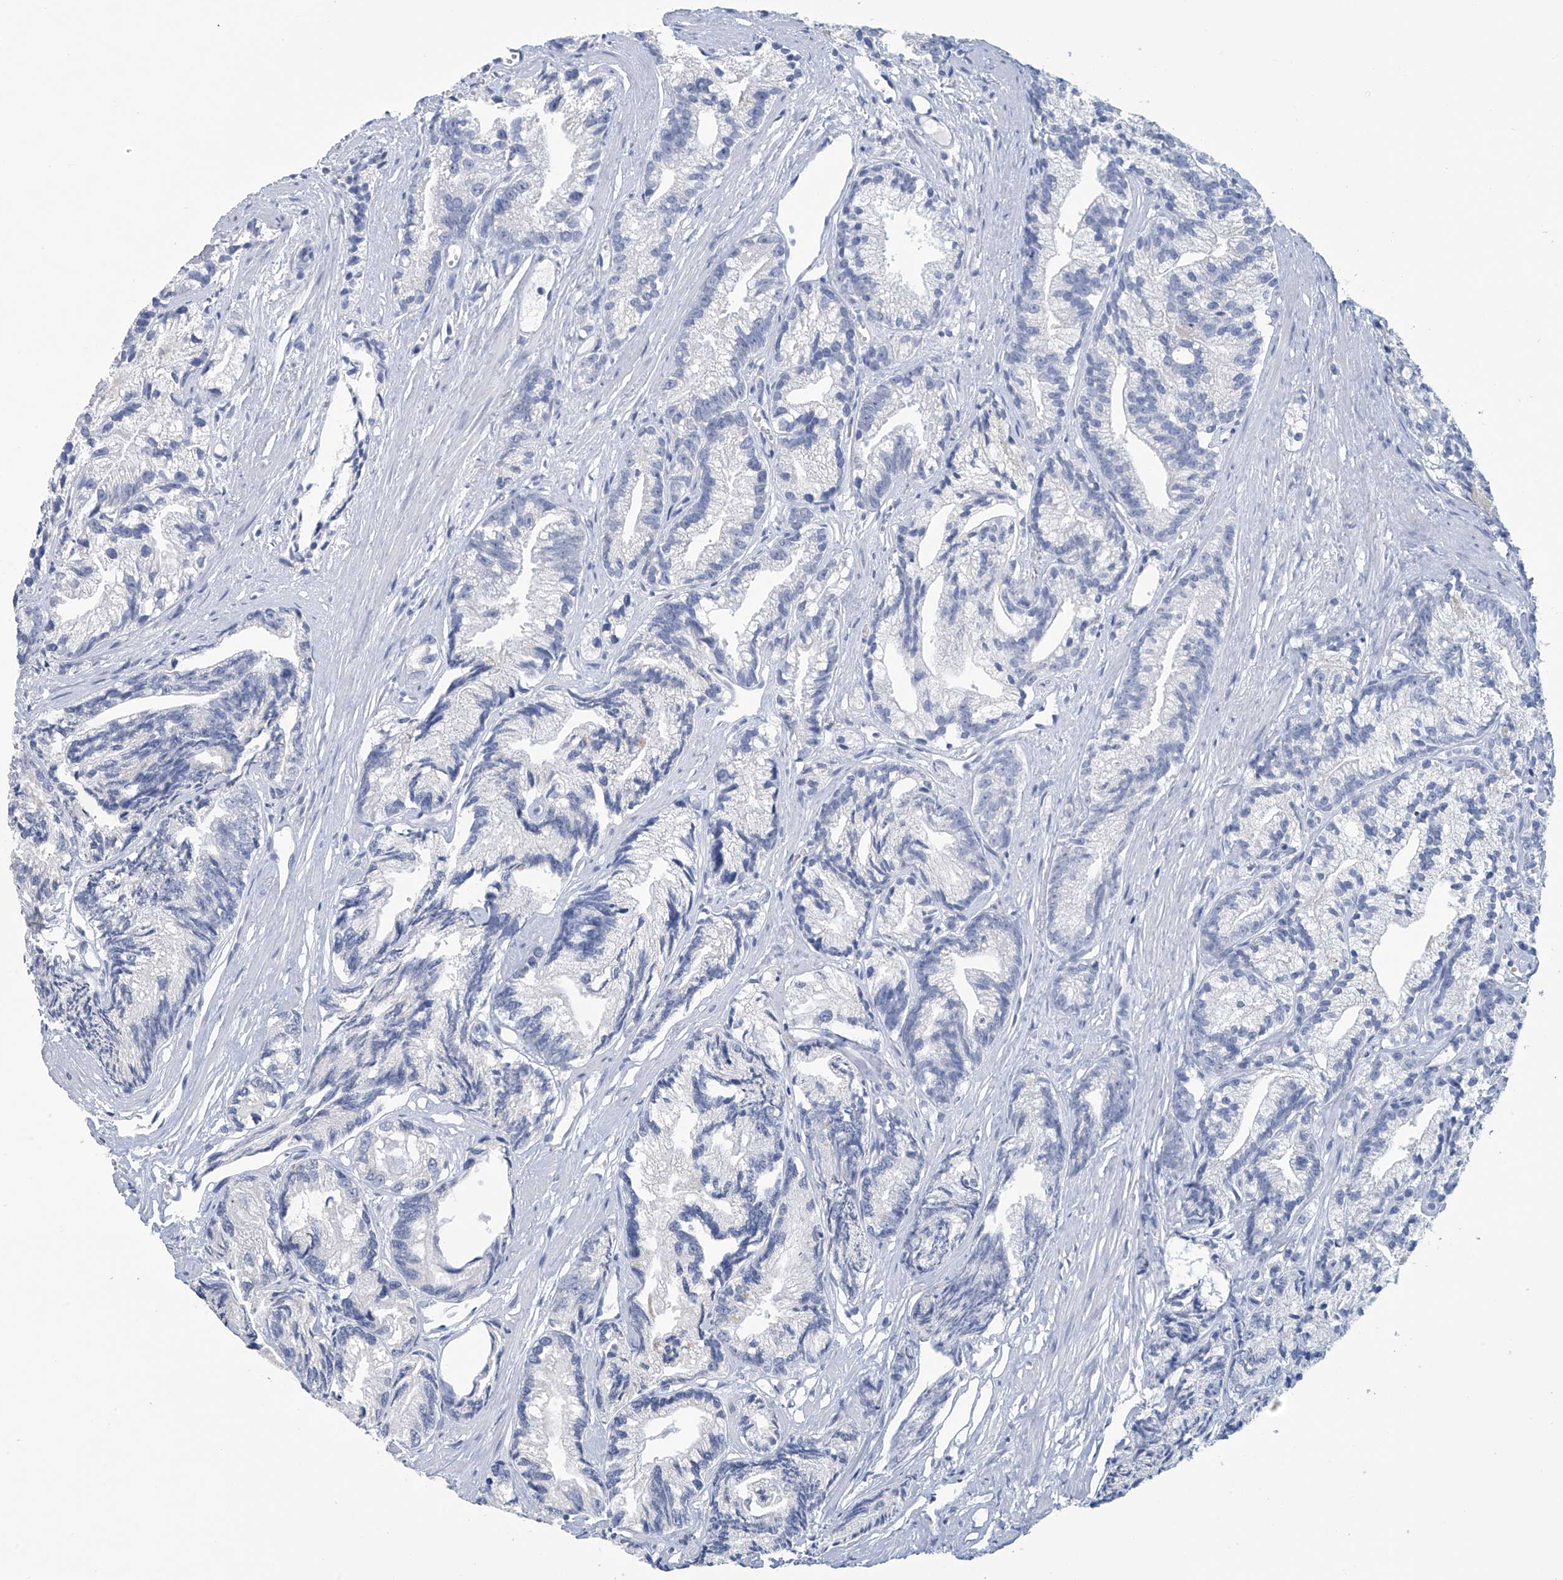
{"staining": {"intensity": "negative", "quantity": "none", "location": "none"}, "tissue": "prostate cancer", "cell_type": "Tumor cells", "image_type": "cancer", "snomed": [{"axis": "morphology", "description": "Adenocarcinoma, Low grade"}, {"axis": "topography", "description": "Prostate"}], "caption": "Tumor cells are negative for protein expression in human low-grade adenocarcinoma (prostate).", "gene": "DSP", "patient": {"sex": "male", "age": 89}}